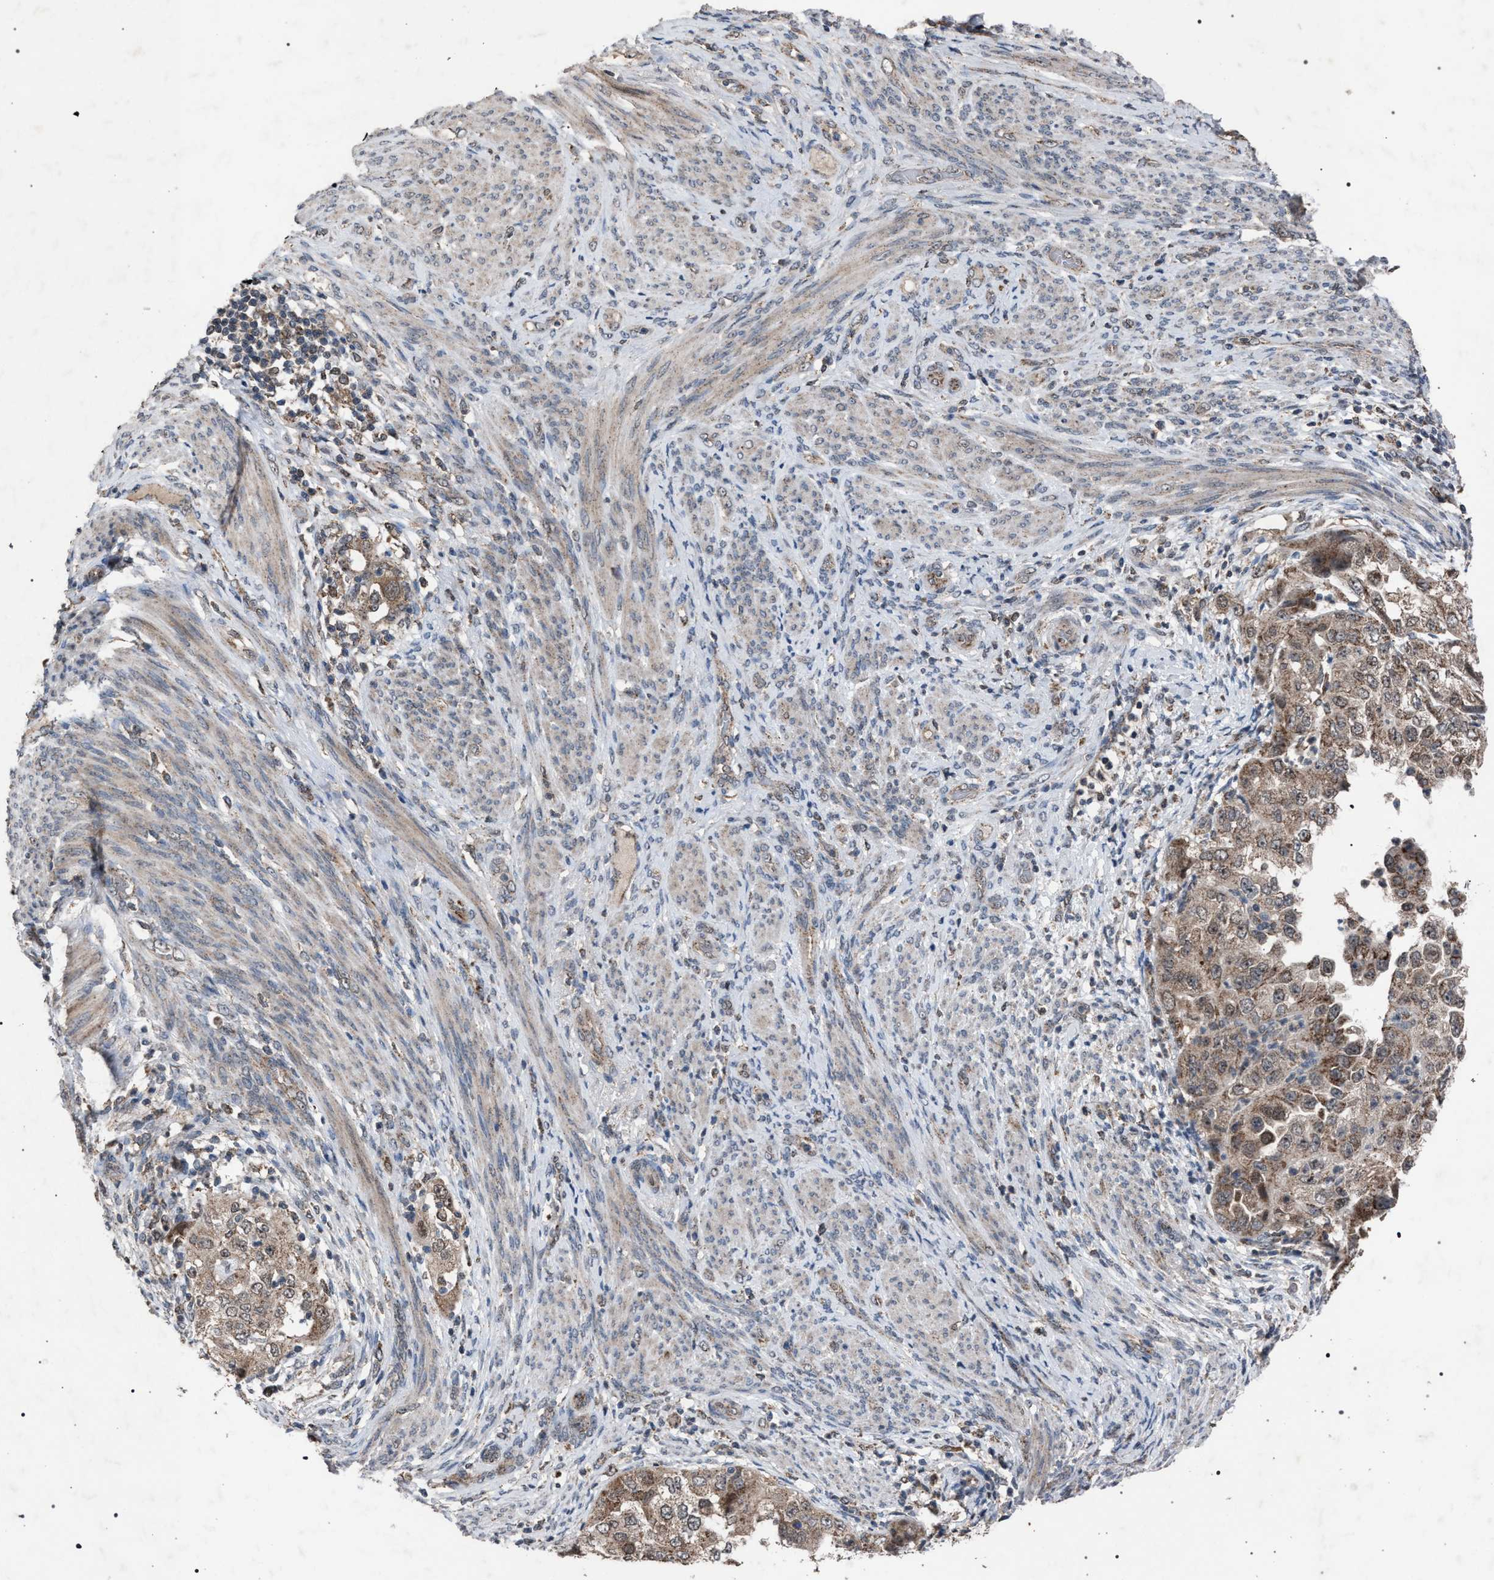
{"staining": {"intensity": "moderate", "quantity": ">75%", "location": "cytoplasmic/membranous"}, "tissue": "endometrial cancer", "cell_type": "Tumor cells", "image_type": "cancer", "snomed": [{"axis": "morphology", "description": "Adenocarcinoma, NOS"}, {"axis": "topography", "description": "Endometrium"}], "caption": "About >75% of tumor cells in endometrial adenocarcinoma exhibit moderate cytoplasmic/membranous protein positivity as visualized by brown immunohistochemical staining.", "gene": "HSD17B4", "patient": {"sex": "female", "age": 85}}